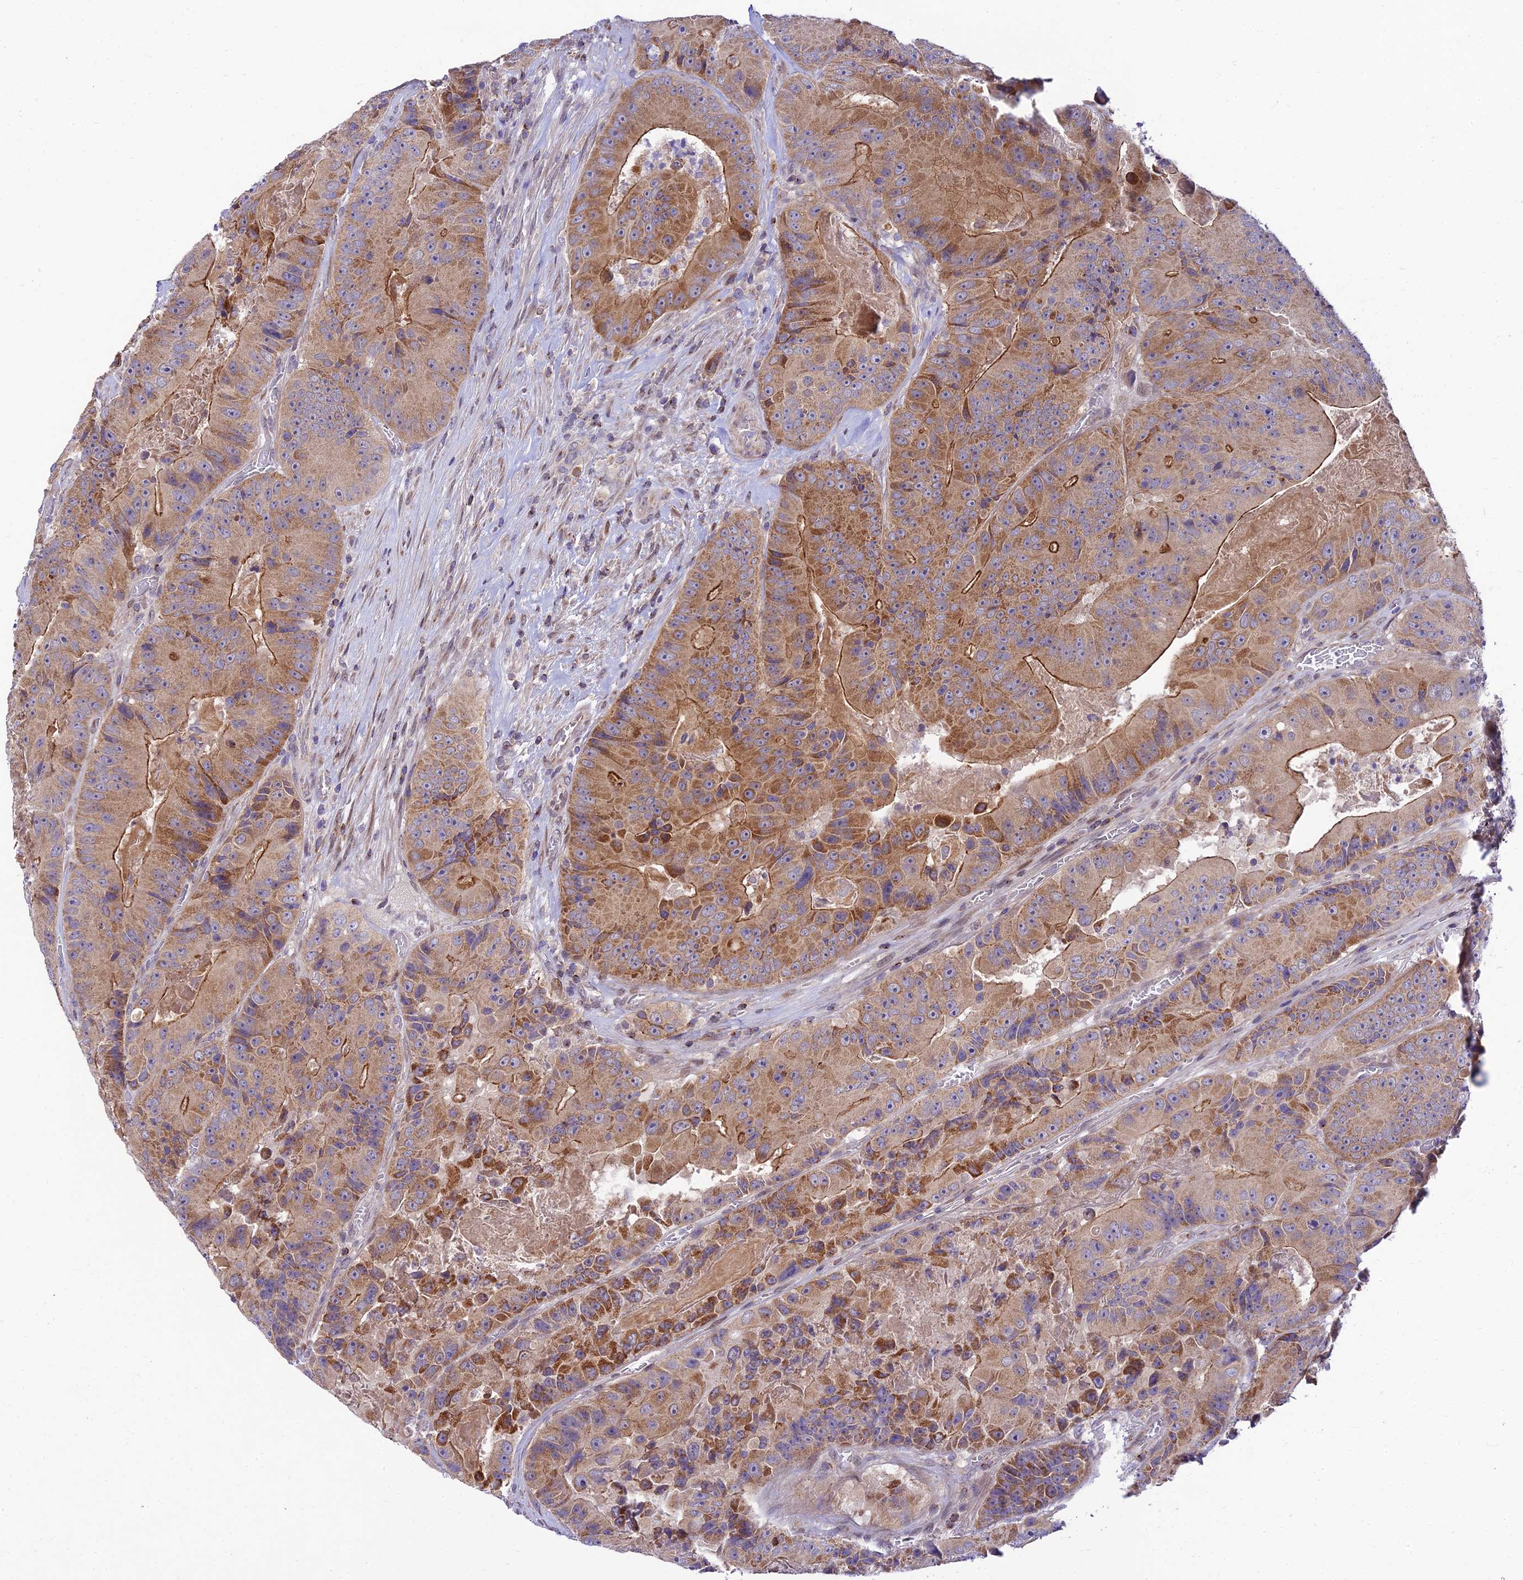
{"staining": {"intensity": "moderate", "quantity": ">75%", "location": "cytoplasmic/membranous"}, "tissue": "colorectal cancer", "cell_type": "Tumor cells", "image_type": "cancer", "snomed": [{"axis": "morphology", "description": "Adenocarcinoma, NOS"}, {"axis": "topography", "description": "Colon"}], "caption": "Colorectal adenocarcinoma stained for a protein (brown) shows moderate cytoplasmic/membranous positive expression in about >75% of tumor cells.", "gene": "C6orf132", "patient": {"sex": "female", "age": 86}}